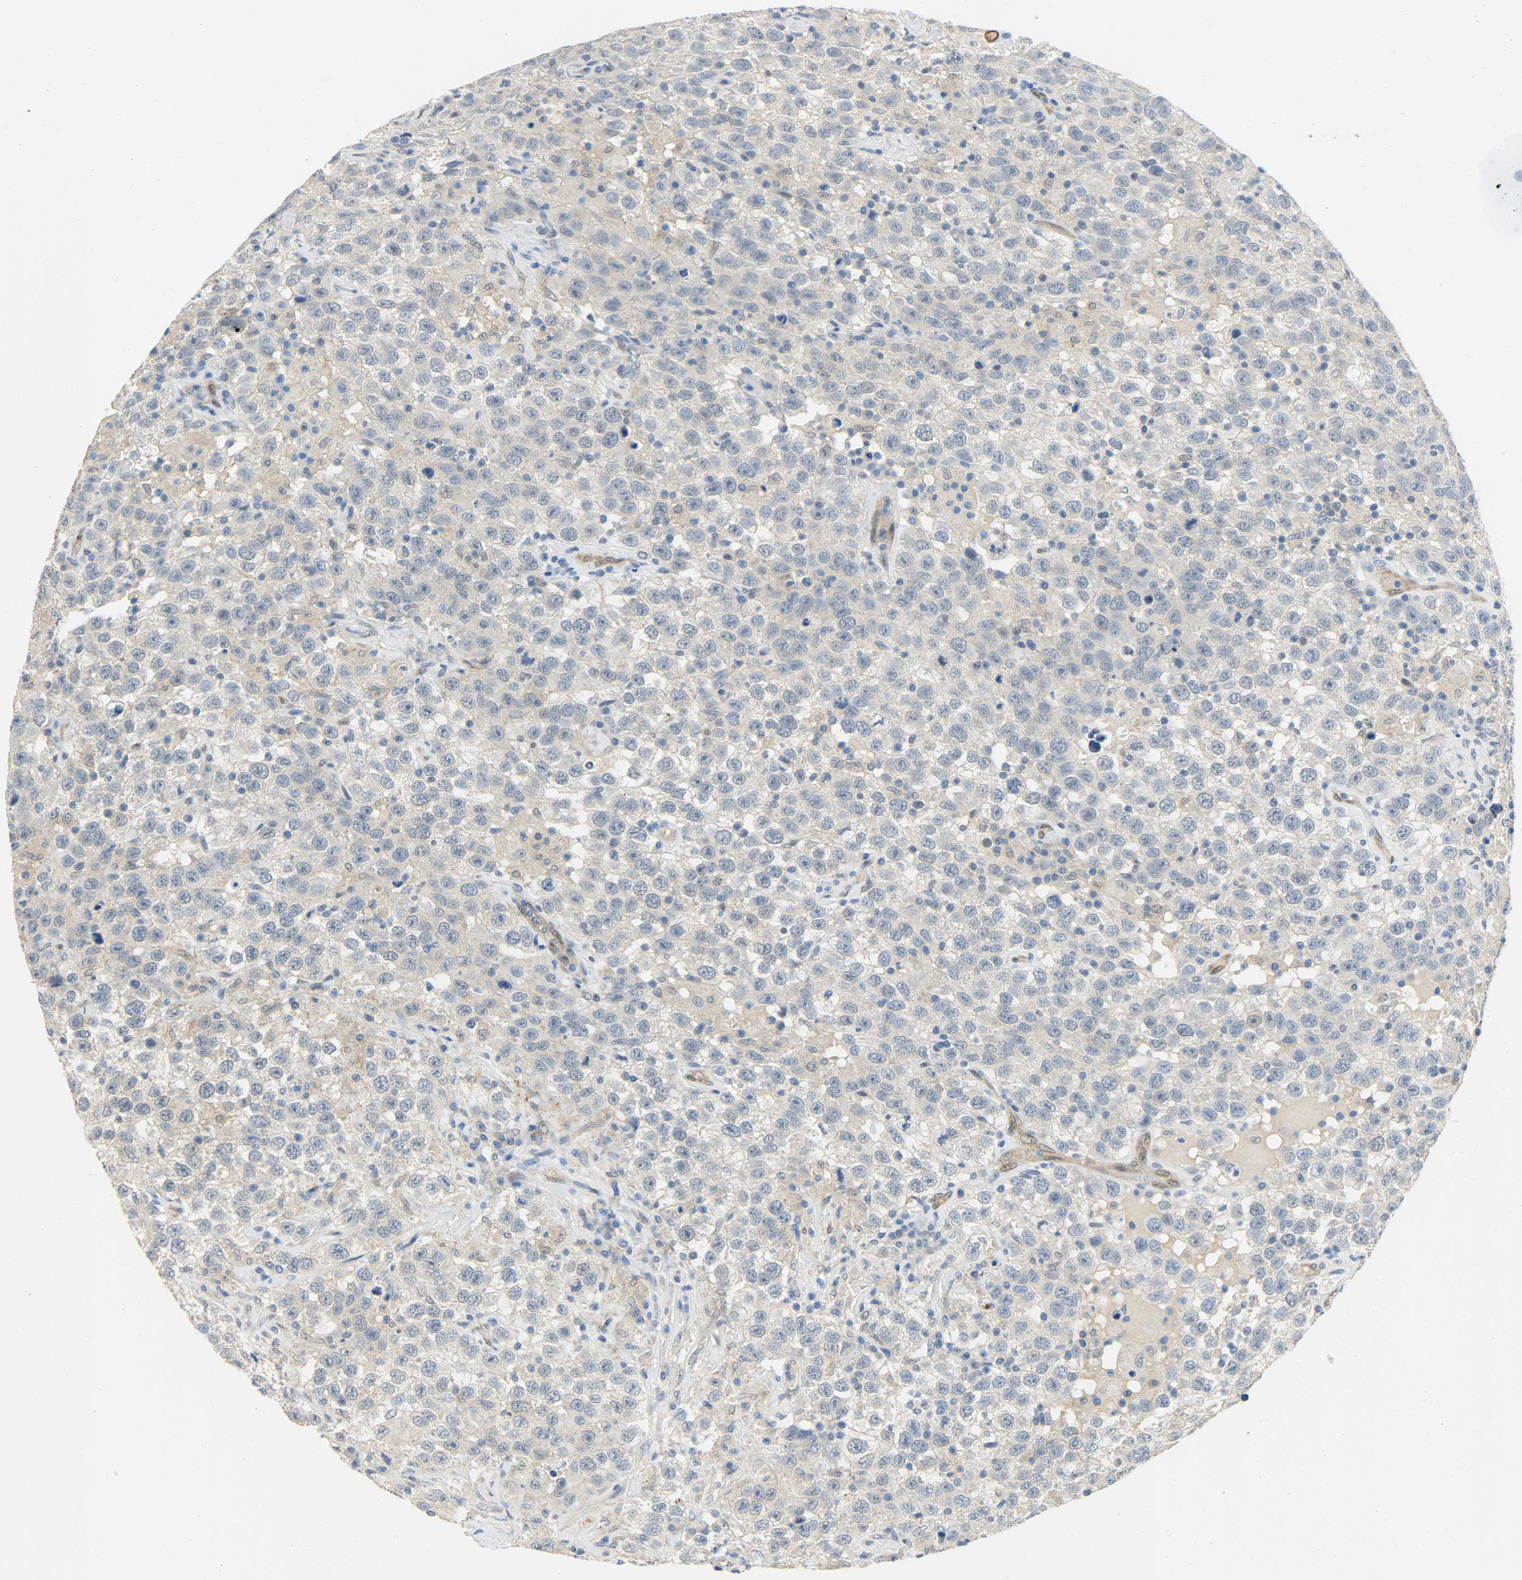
{"staining": {"intensity": "negative", "quantity": "none", "location": "none"}, "tissue": "testis cancer", "cell_type": "Tumor cells", "image_type": "cancer", "snomed": [{"axis": "morphology", "description": "Seminoma, NOS"}, {"axis": "topography", "description": "Testis"}], "caption": "DAB immunohistochemical staining of testis cancer displays no significant positivity in tumor cells.", "gene": "FKBP1A", "patient": {"sex": "male", "age": 41}}